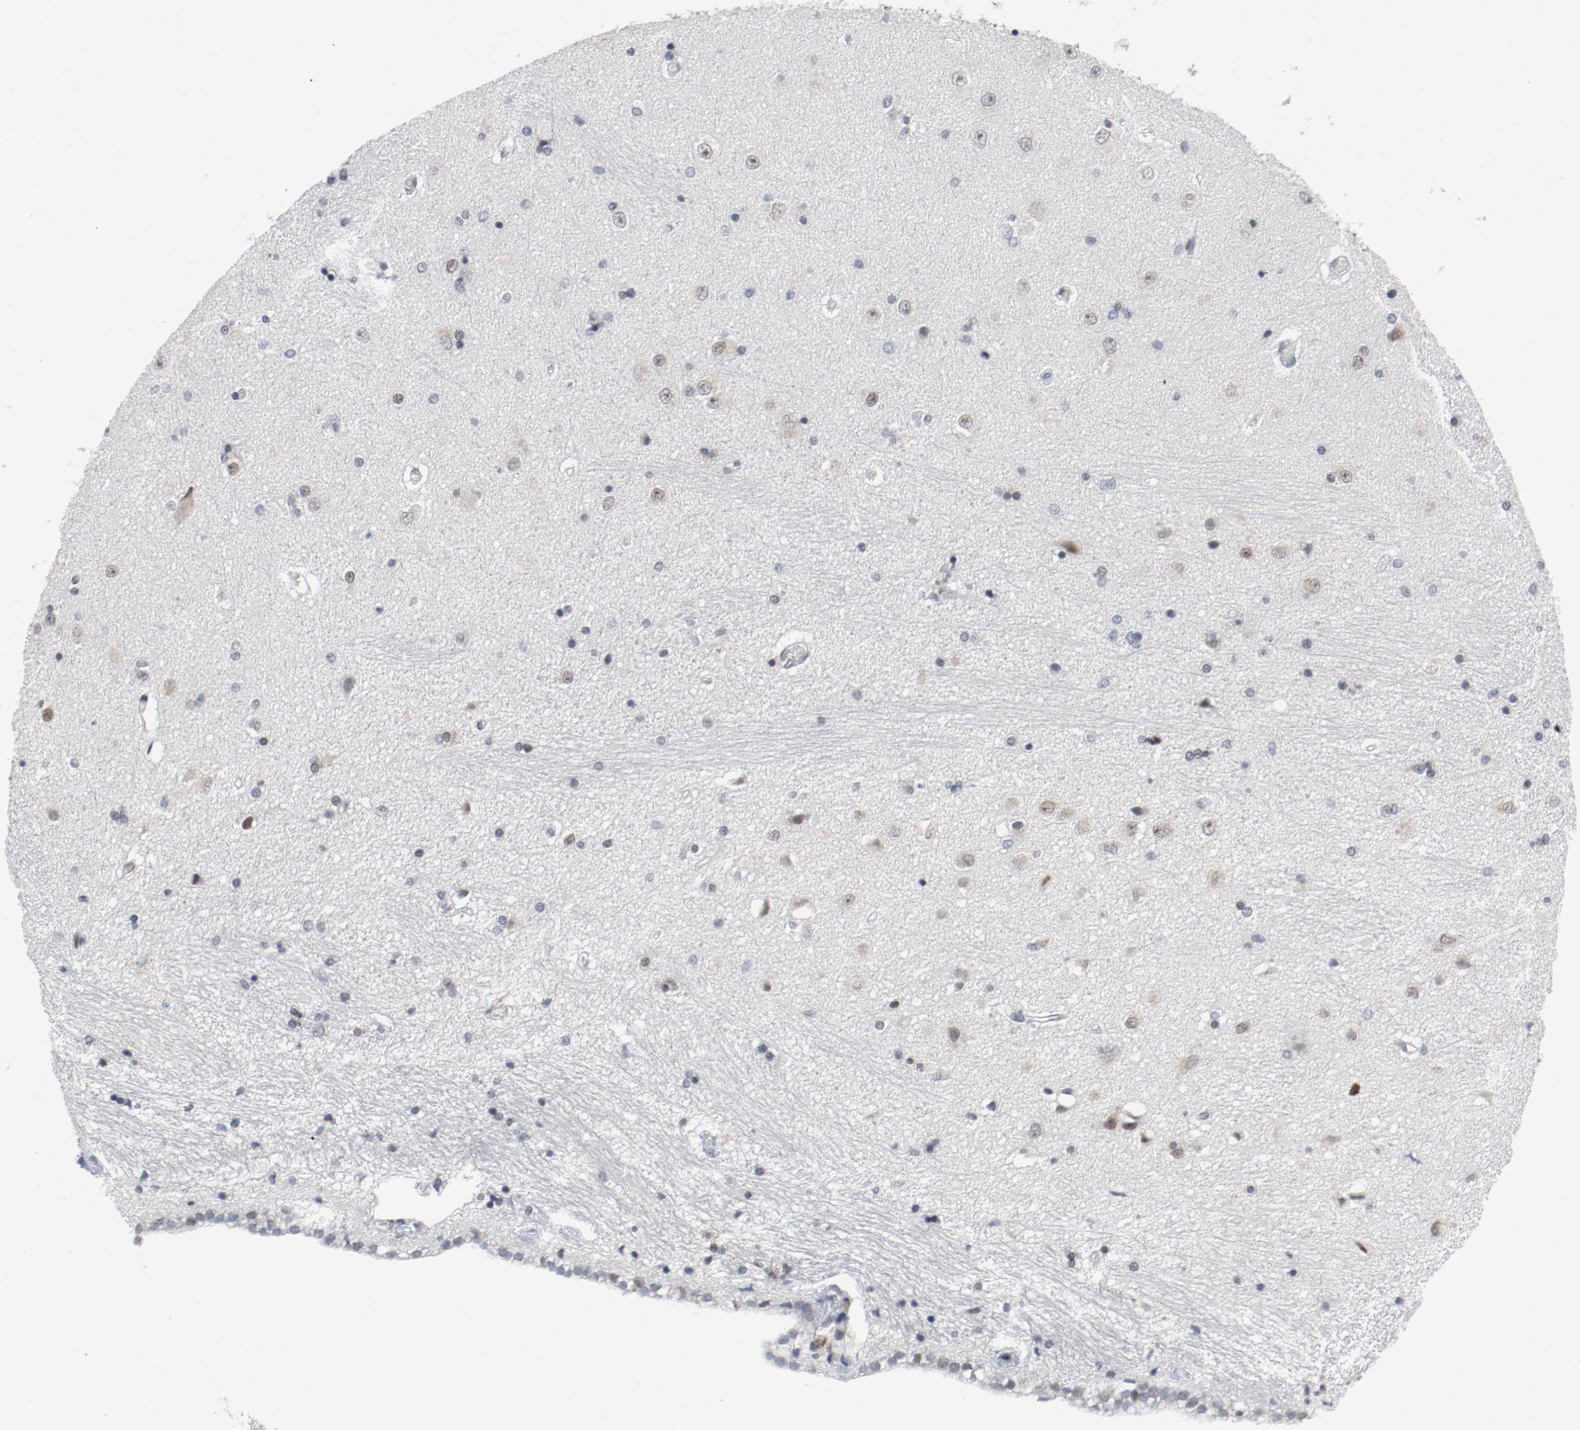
{"staining": {"intensity": "weak", "quantity": "25%-75%", "location": "cytoplasmic/membranous"}, "tissue": "hippocampus", "cell_type": "Glial cells", "image_type": "normal", "snomed": [{"axis": "morphology", "description": "Normal tissue, NOS"}, {"axis": "topography", "description": "Hippocampus"}], "caption": "Human hippocampus stained with a brown dye shows weak cytoplasmic/membranous positive expression in about 25%-75% of glial cells.", "gene": "JMJD6", "patient": {"sex": "female", "age": 54}}